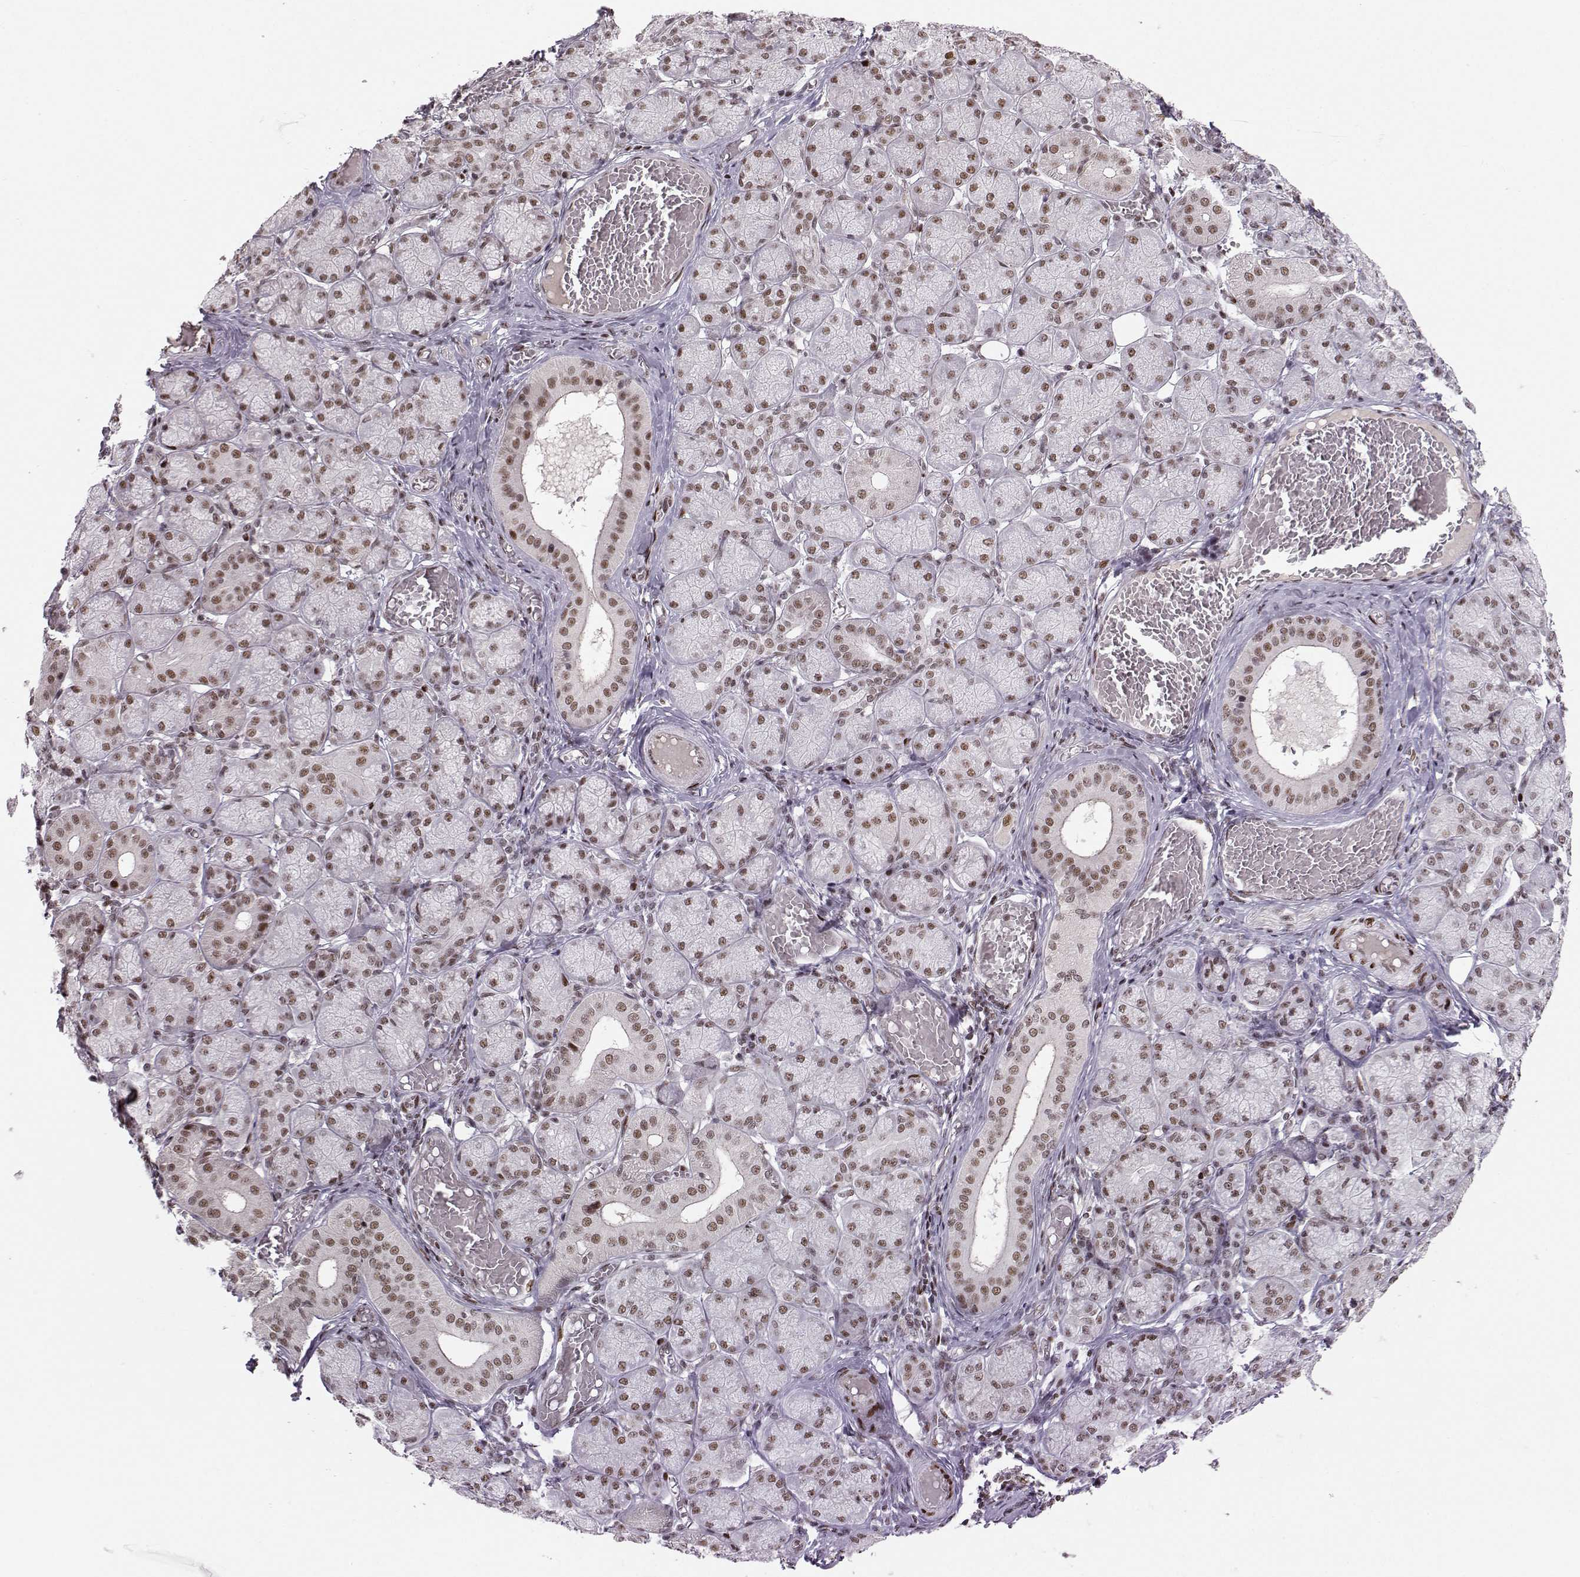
{"staining": {"intensity": "moderate", "quantity": ">75%", "location": "nuclear"}, "tissue": "salivary gland", "cell_type": "Glandular cells", "image_type": "normal", "snomed": [{"axis": "morphology", "description": "Normal tissue, NOS"}, {"axis": "topography", "description": "Salivary gland"}, {"axis": "topography", "description": "Peripheral nerve tissue"}], "caption": "Immunohistochemical staining of normal human salivary gland exhibits moderate nuclear protein expression in approximately >75% of glandular cells. Nuclei are stained in blue.", "gene": "SNAPC2", "patient": {"sex": "female", "age": 24}}